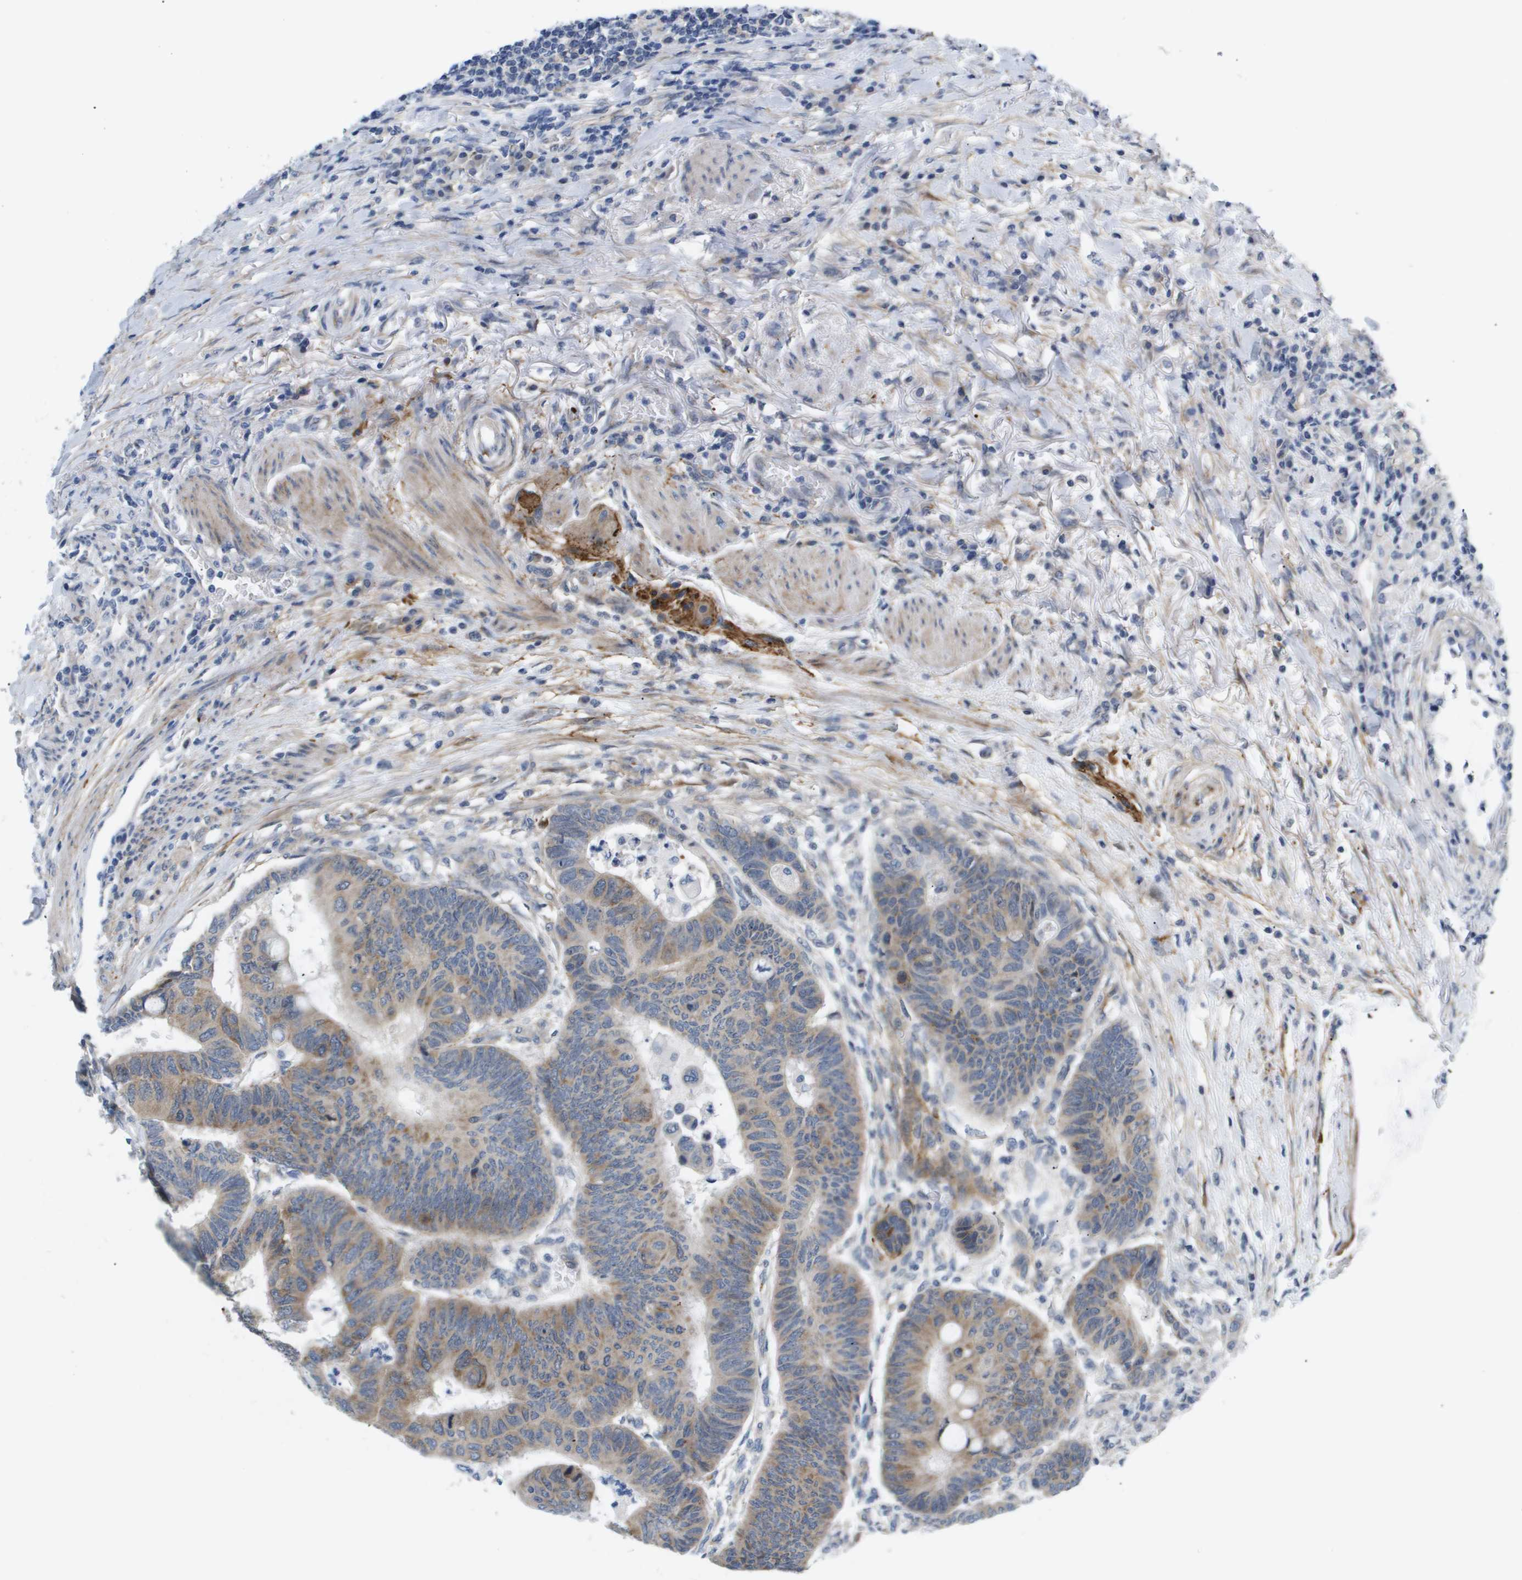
{"staining": {"intensity": "moderate", "quantity": ">75%", "location": "cytoplasmic/membranous"}, "tissue": "colorectal cancer", "cell_type": "Tumor cells", "image_type": "cancer", "snomed": [{"axis": "morphology", "description": "Normal tissue, NOS"}, {"axis": "morphology", "description": "Adenocarcinoma, NOS"}, {"axis": "topography", "description": "Rectum"}, {"axis": "topography", "description": "Peripheral nerve tissue"}], "caption": "Protein positivity by IHC exhibits moderate cytoplasmic/membranous positivity in about >75% of tumor cells in colorectal cancer (adenocarcinoma). Immunohistochemistry stains the protein in brown and the nuclei are stained blue.", "gene": "OTUD5", "patient": {"sex": "male", "age": 92}}